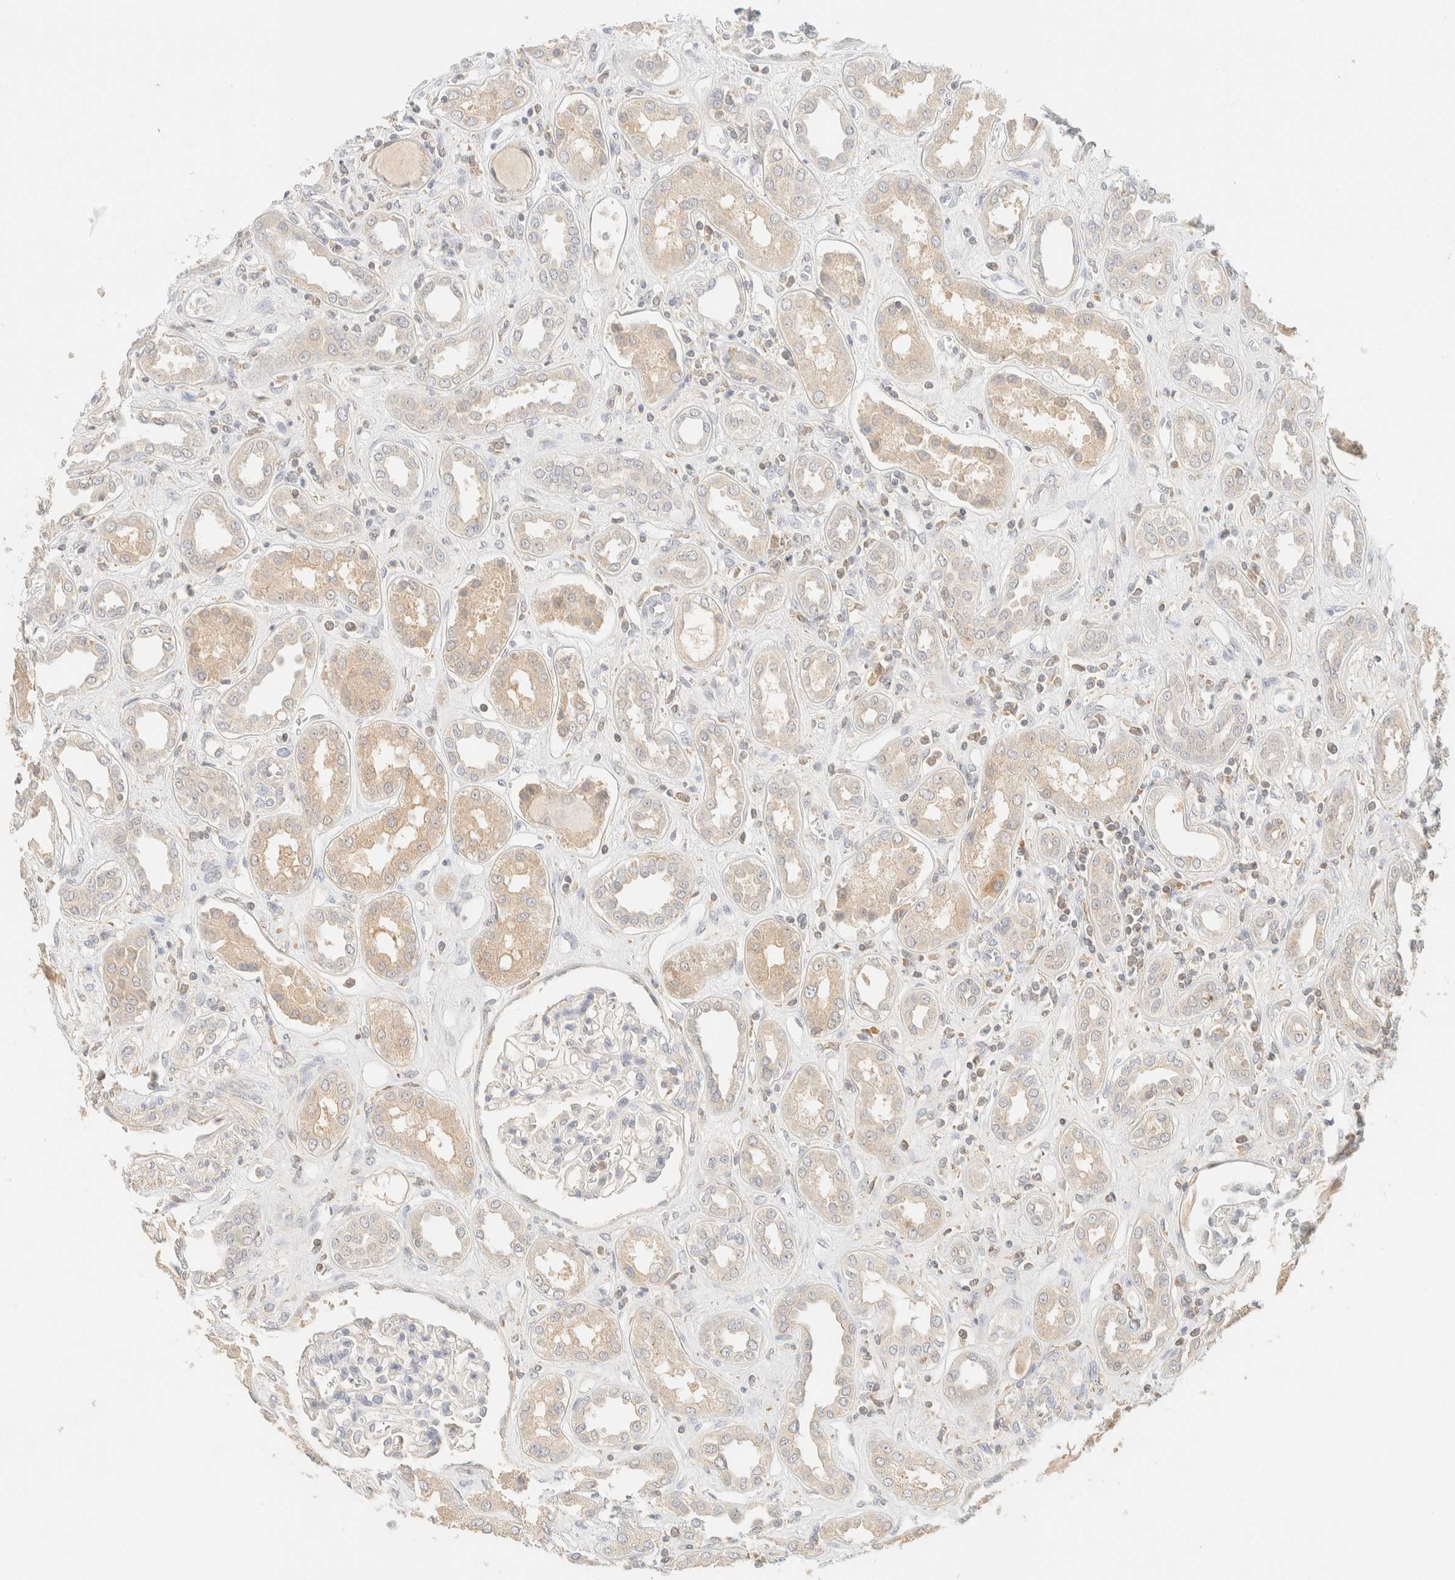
{"staining": {"intensity": "negative", "quantity": "none", "location": "none"}, "tissue": "kidney", "cell_type": "Cells in glomeruli", "image_type": "normal", "snomed": [{"axis": "morphology", "description": "Normal tissue, NOS"}, {"axis": "topography", "description": "Kidney"}], "caption": "An immunohistochemistry (IHC) image of benign kidney is shown. There is no staining in cells in glomeruli of kidney. Nuclei are stained in blue.", "gene": "TIMD4", "patient": {"sex": "male", "age": 59}}